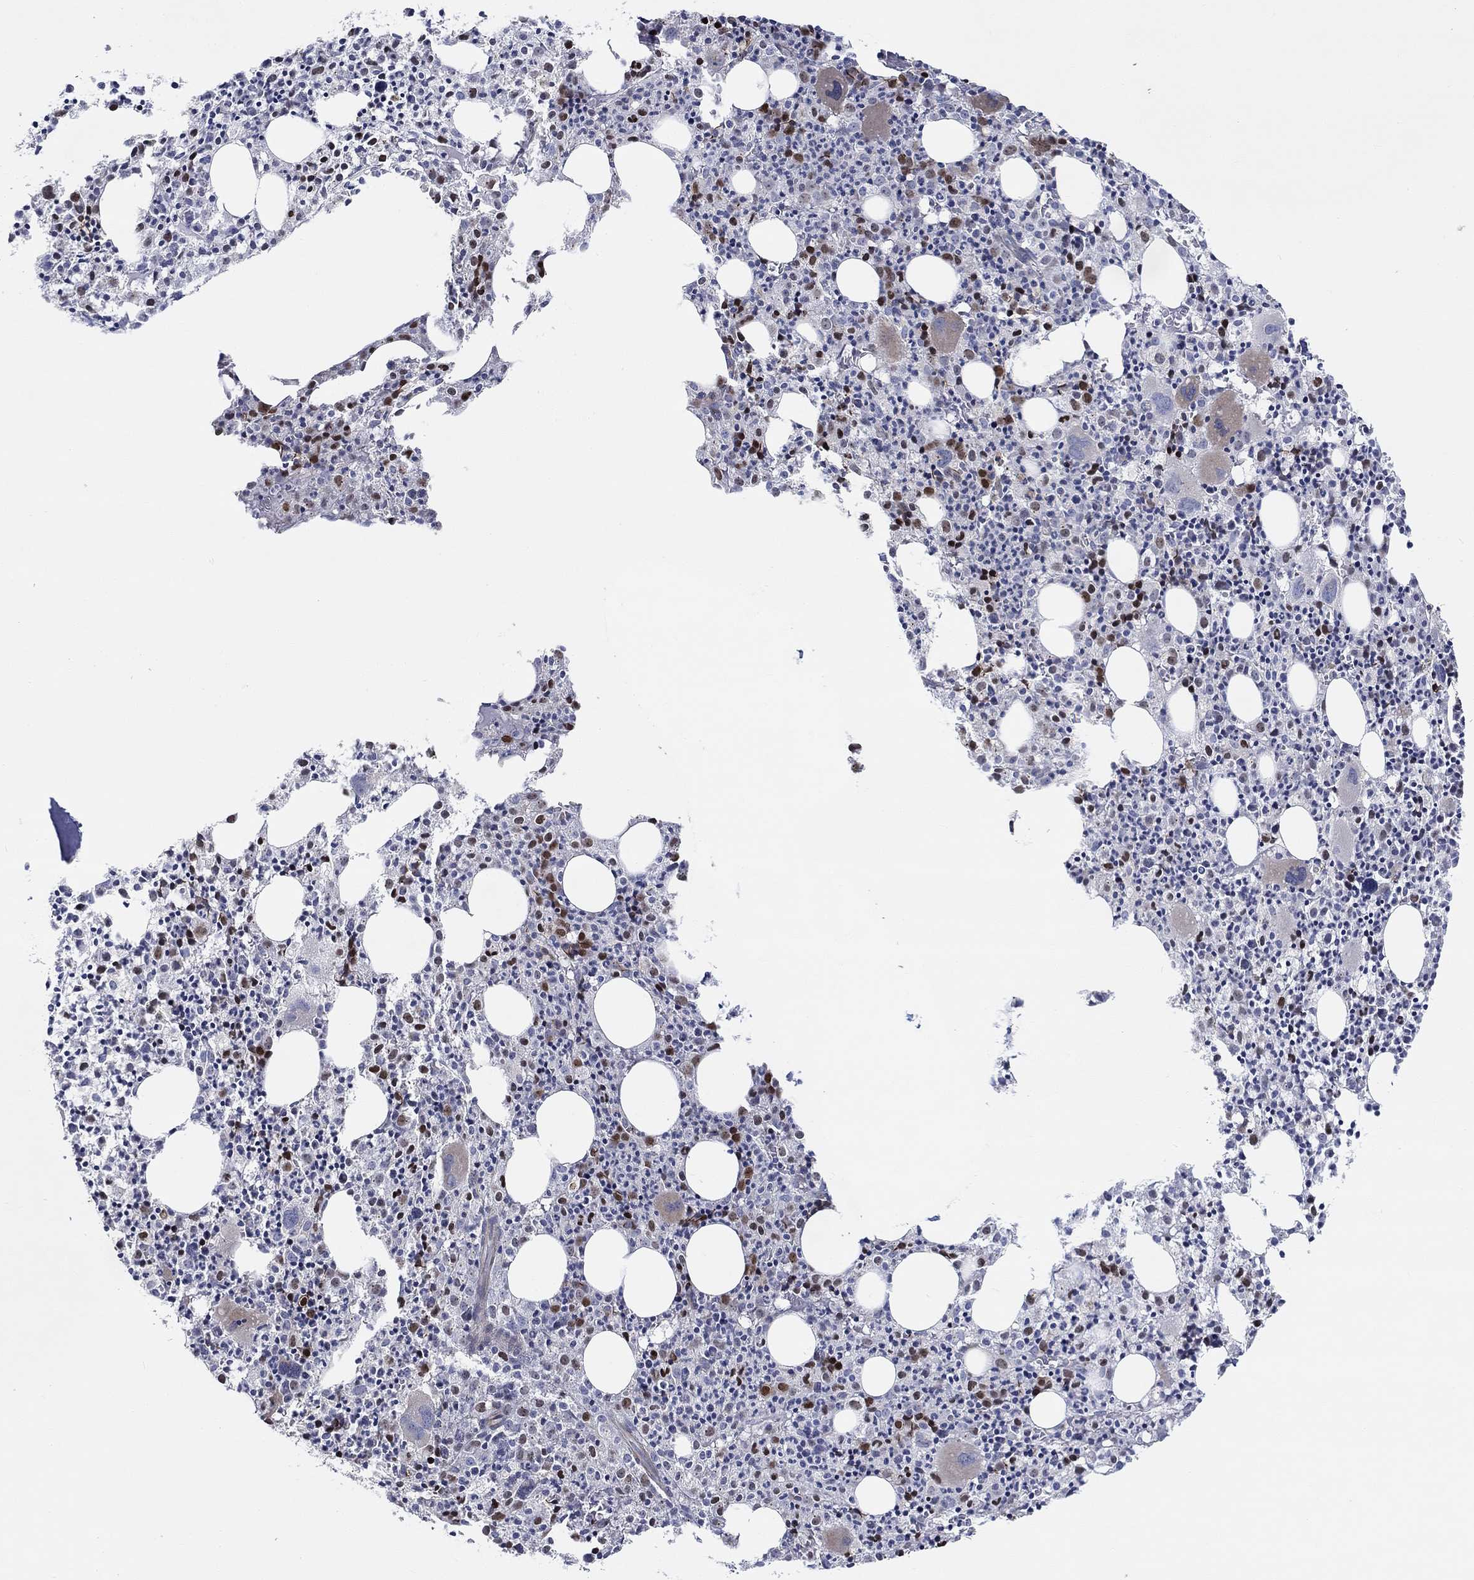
{"staining": {"intensity": "strong", "quantity": "25%-75%", "location": "nuclear"}, "tissue": "bone marrow", "cell_type": "Hematopoietic cells", "image_type": "normal", "snomed": [{"axis": "morphology", "description": "Normal tissue, NOS"}, {"axis": "morphology", "description": "Inflammation, NOS"}, {"axis": "topography", "description": "Bone marrow"}], "caption": "DAB (3,3'-diaminobenzidine) immunohistochemical staining of normal human bone marrow reveals strong nuclear protein expression in about 25%-75% of hematopoietic cells. Ihc stains the protein in brown and the nuclei are stained blue.", "gene": "PRC1", "patient": {"sex": "male", "age": 3}}